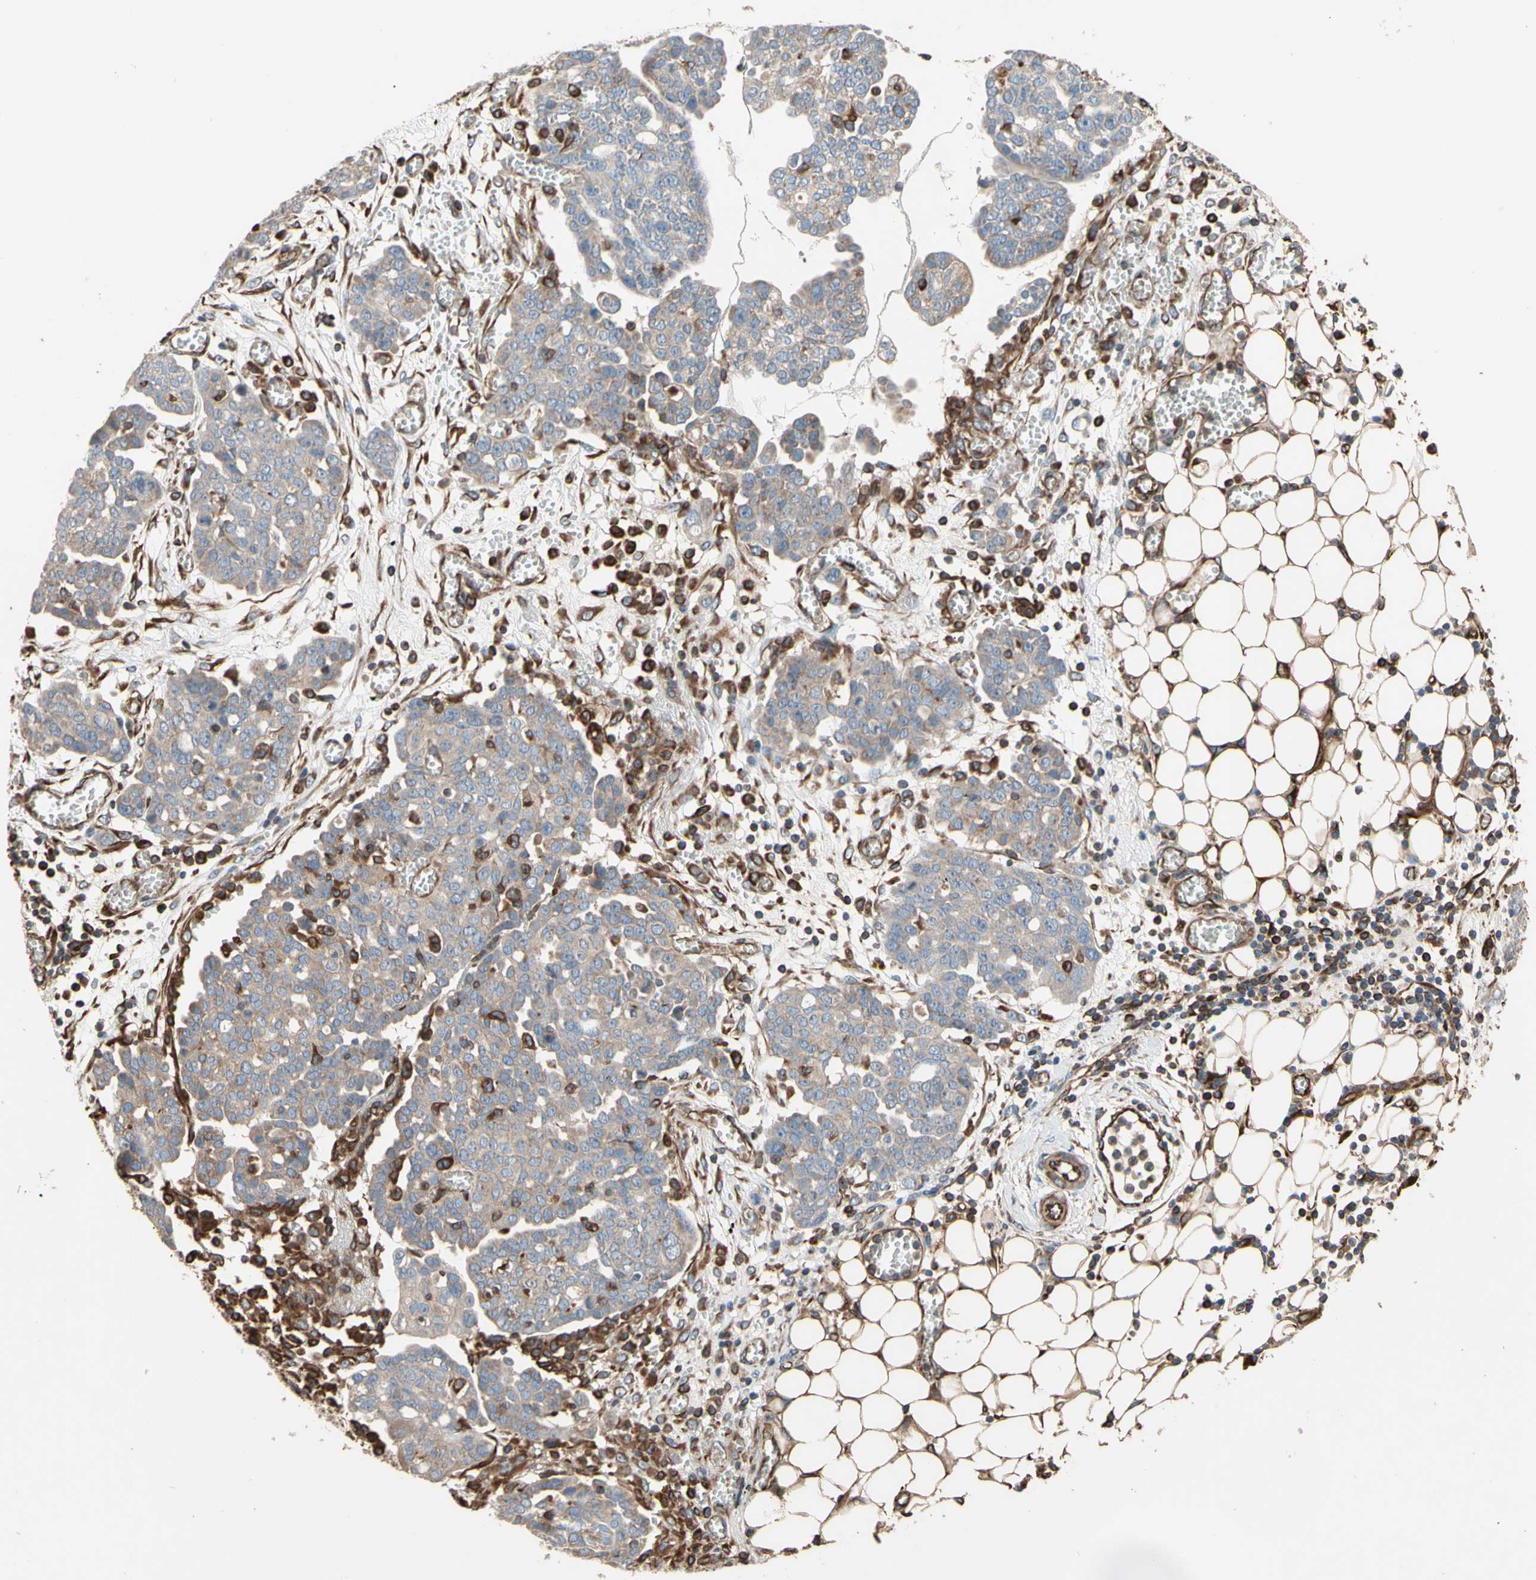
{"staining": {"intensity": "weak", "quantity": "25%-75%", "location": "cytoplasmic/membranous"}, "tissue": "ovarian cancer", "cell_type": "Tumor cells", "image_type": "cancer", "snomed": [{"axis": "morphology", "description": "Cystadenocarcinoma, serous, NOS"}, {"axis": "topography", "description": "Soft tissue"}, {"axis": "topography", "description": "Ovary"}], "caption": "Tumor cells demonstrate weak cytoplasmic/membranous positivity in approximately 25%-75% of cells in ovarian cancer.", "gene": "TRAF2", "patient": {"sex": "female", "age": 57}}